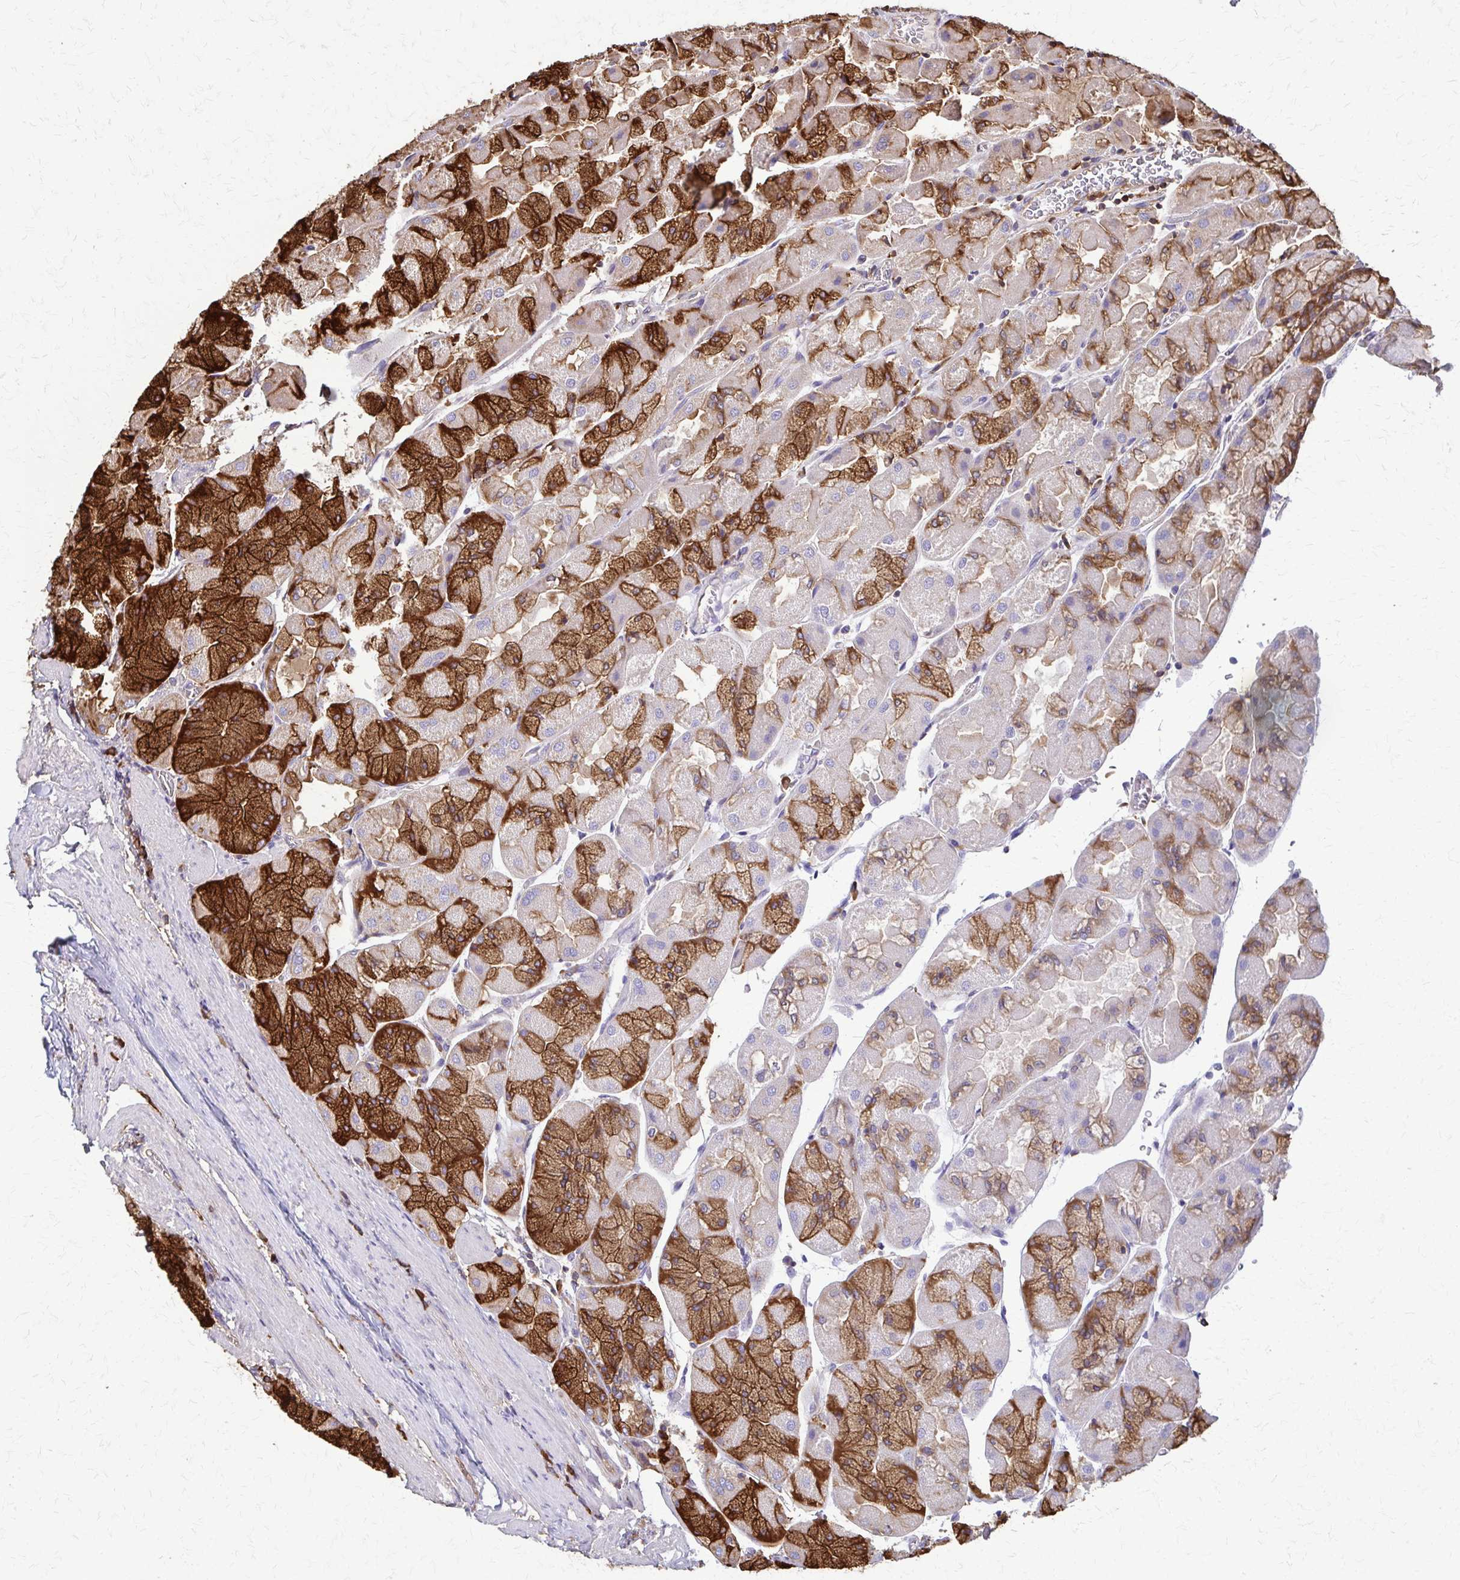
{"staining": {"intensity": "strong", "quantity": "25%-75%", "location": "cytoplasmic/membranous"}, "tissue": "stomach", "cell_type": "Glandular cells", "image_type": "normal", "snomed": [{"axis": "morphology", "description": "Normal tissue, NOS"}, {"axis": "topography", "description": "Stomach"}], "caption": "Strong cytoplasmic/membranous protein positivity is seen in about 25%-75% of glandular cells in stomach.", "gene": "EEF2", "patient": {"sex": "female", "age": 61}}